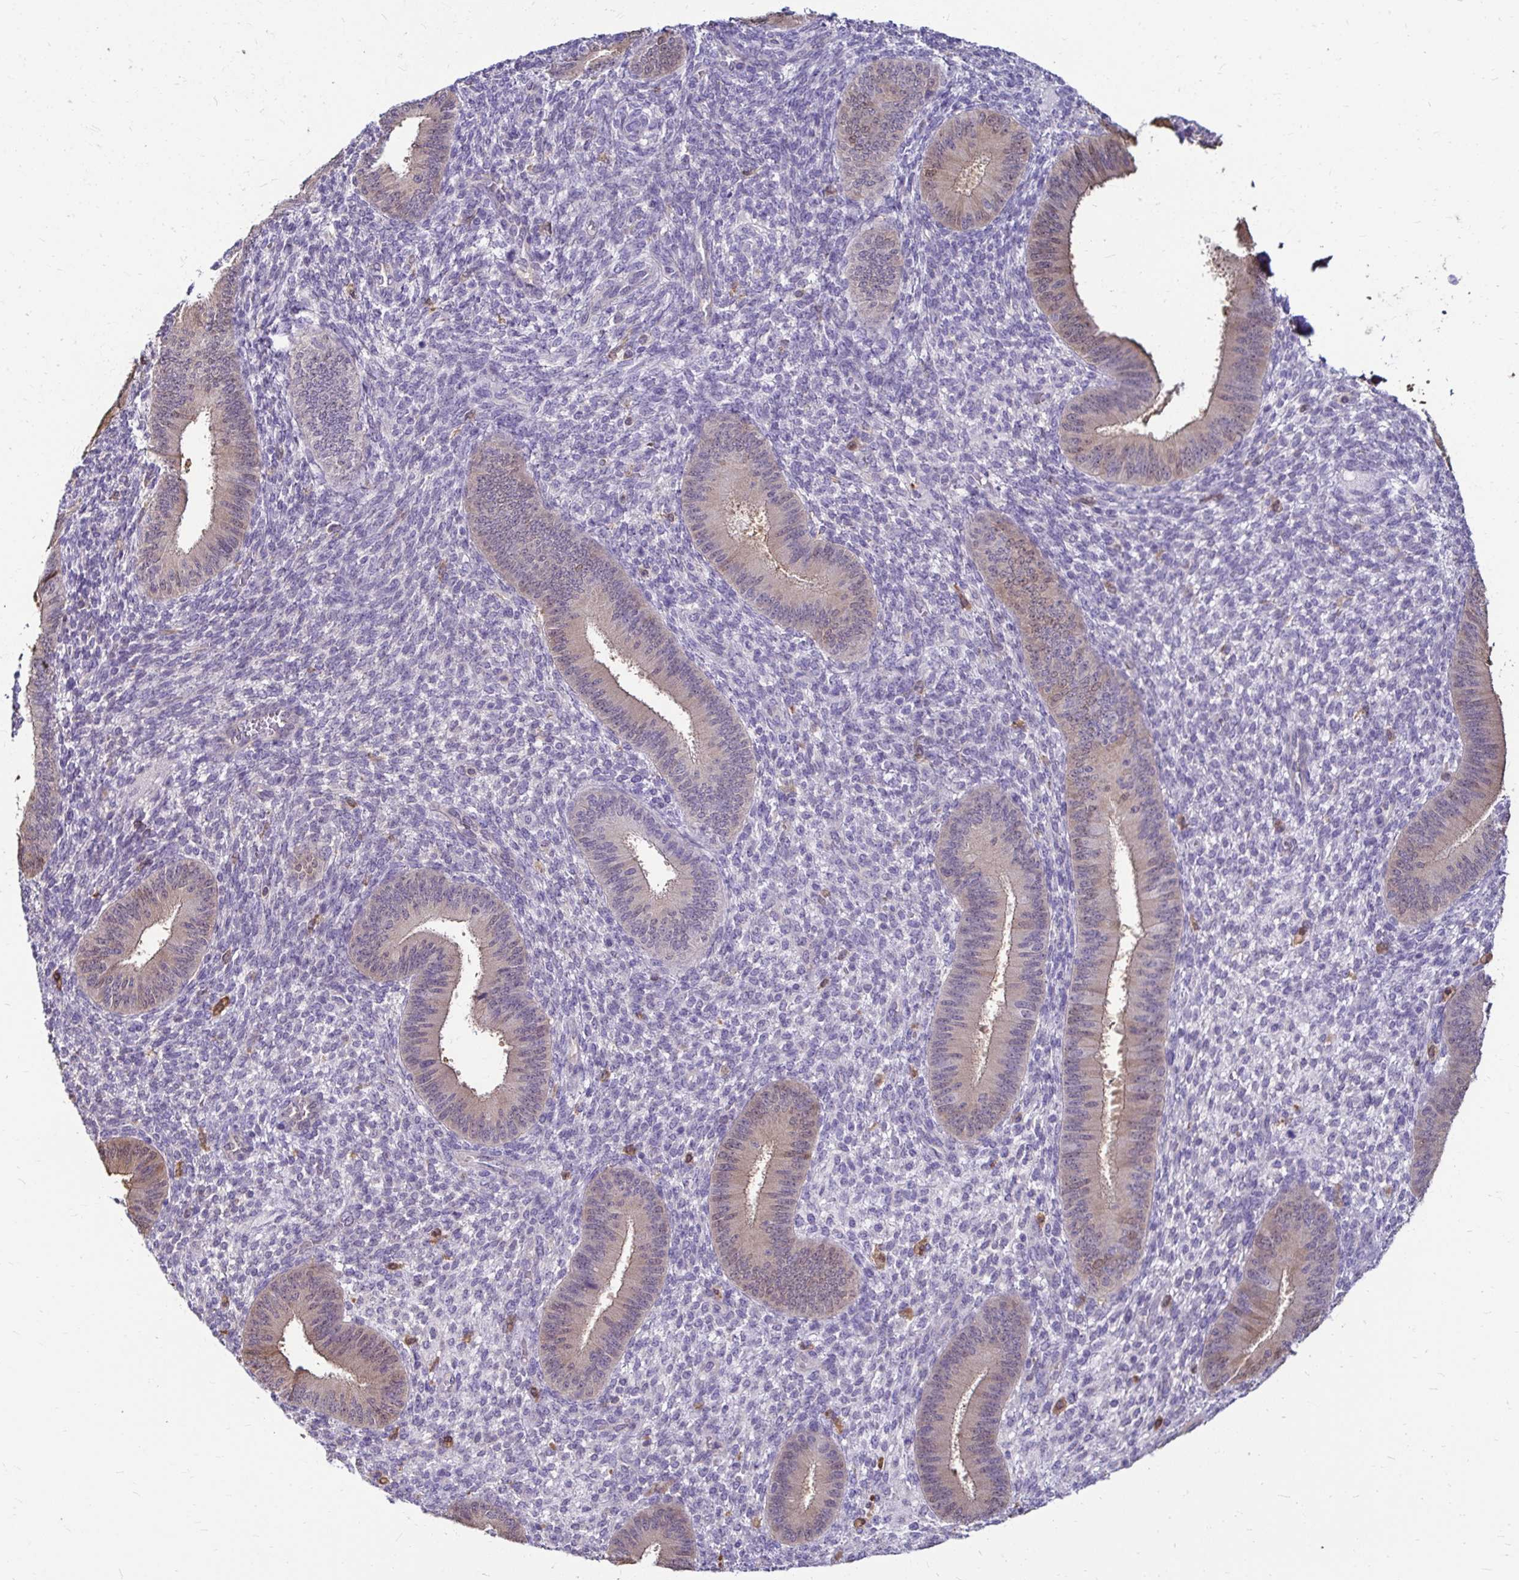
{"staining": {"intensity": "negative", "quantity": "none", "location": "none"}, "tissue": "endometrium", "cell_type": "Cells in endometrial stroma", "image_type": "normal", "snomed": [{"axis": "morphology", "description": "Normal tissue, NOS"}, {"axis": "topography", "description": "Endometrium"}], "caption": "An IHC photomicrograph of normal endometrium is shown. There is no staining in cells in endometrial stroma of endometrium.", "gene": "IDH1", "patient": {"sex": "female", "age": 39}}